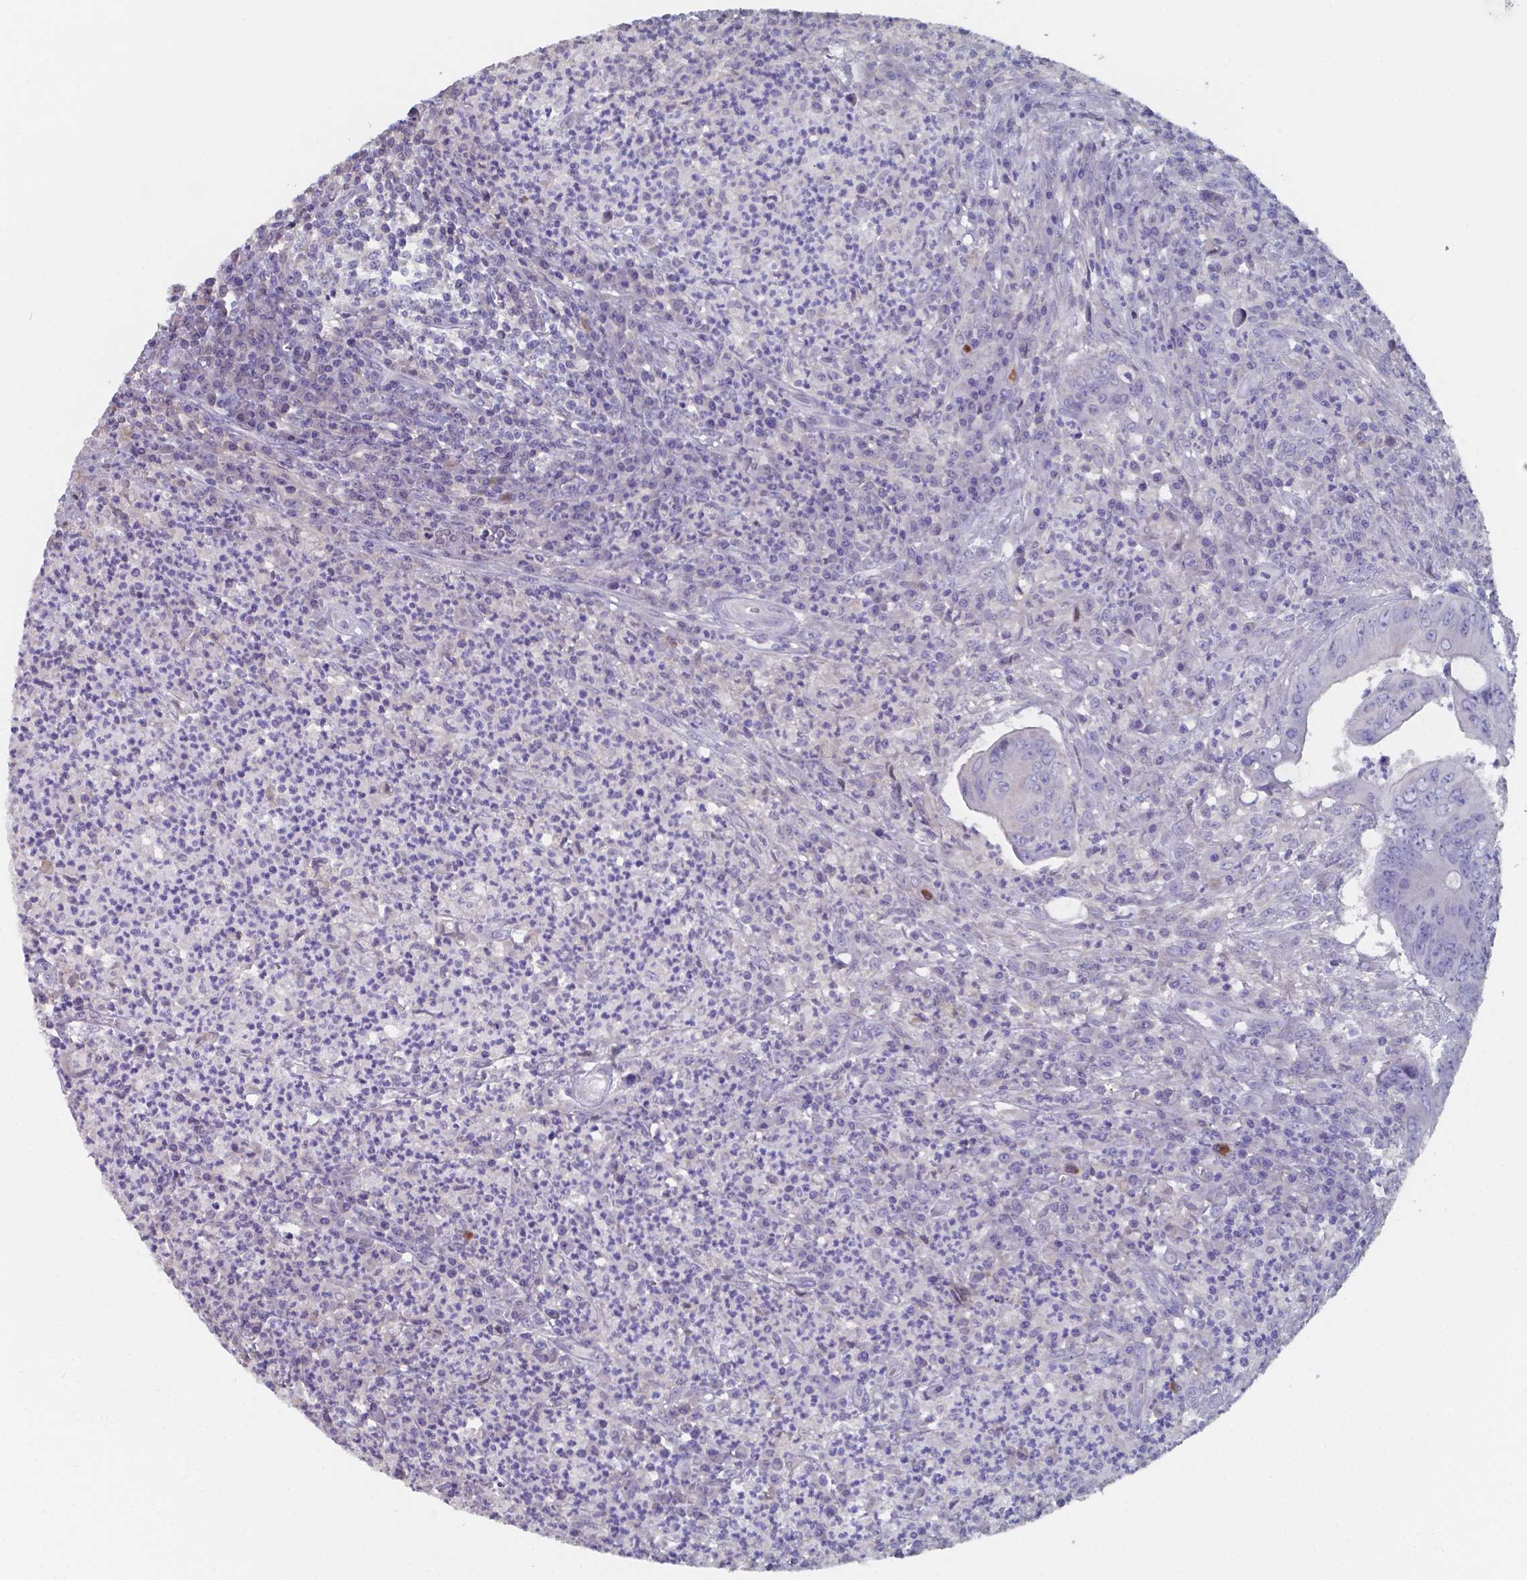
{"staining": {"intensity": "negative", "quantity": "none", "location": "none"}, "tissue": "colorectal cancer", "cell_type": "Tumor cells", "image_type": "cancer", "snomed": [{"axis": "morphology", "description": "Adenocarcinoma, NOS"}, {"axis": "topography", "description": "Colon"}], "caption": "Protein analysis of adenocarcinoma (colorectal) reveals no significant expression in tumor cells. The staining is performed using DAB (3,3'-diaminobenzidine) brown chromogen with nuclei counter-stained in using hematoxylin.", "gene": "BTBD17", "patient": {"sex": "female", "age": 74}}